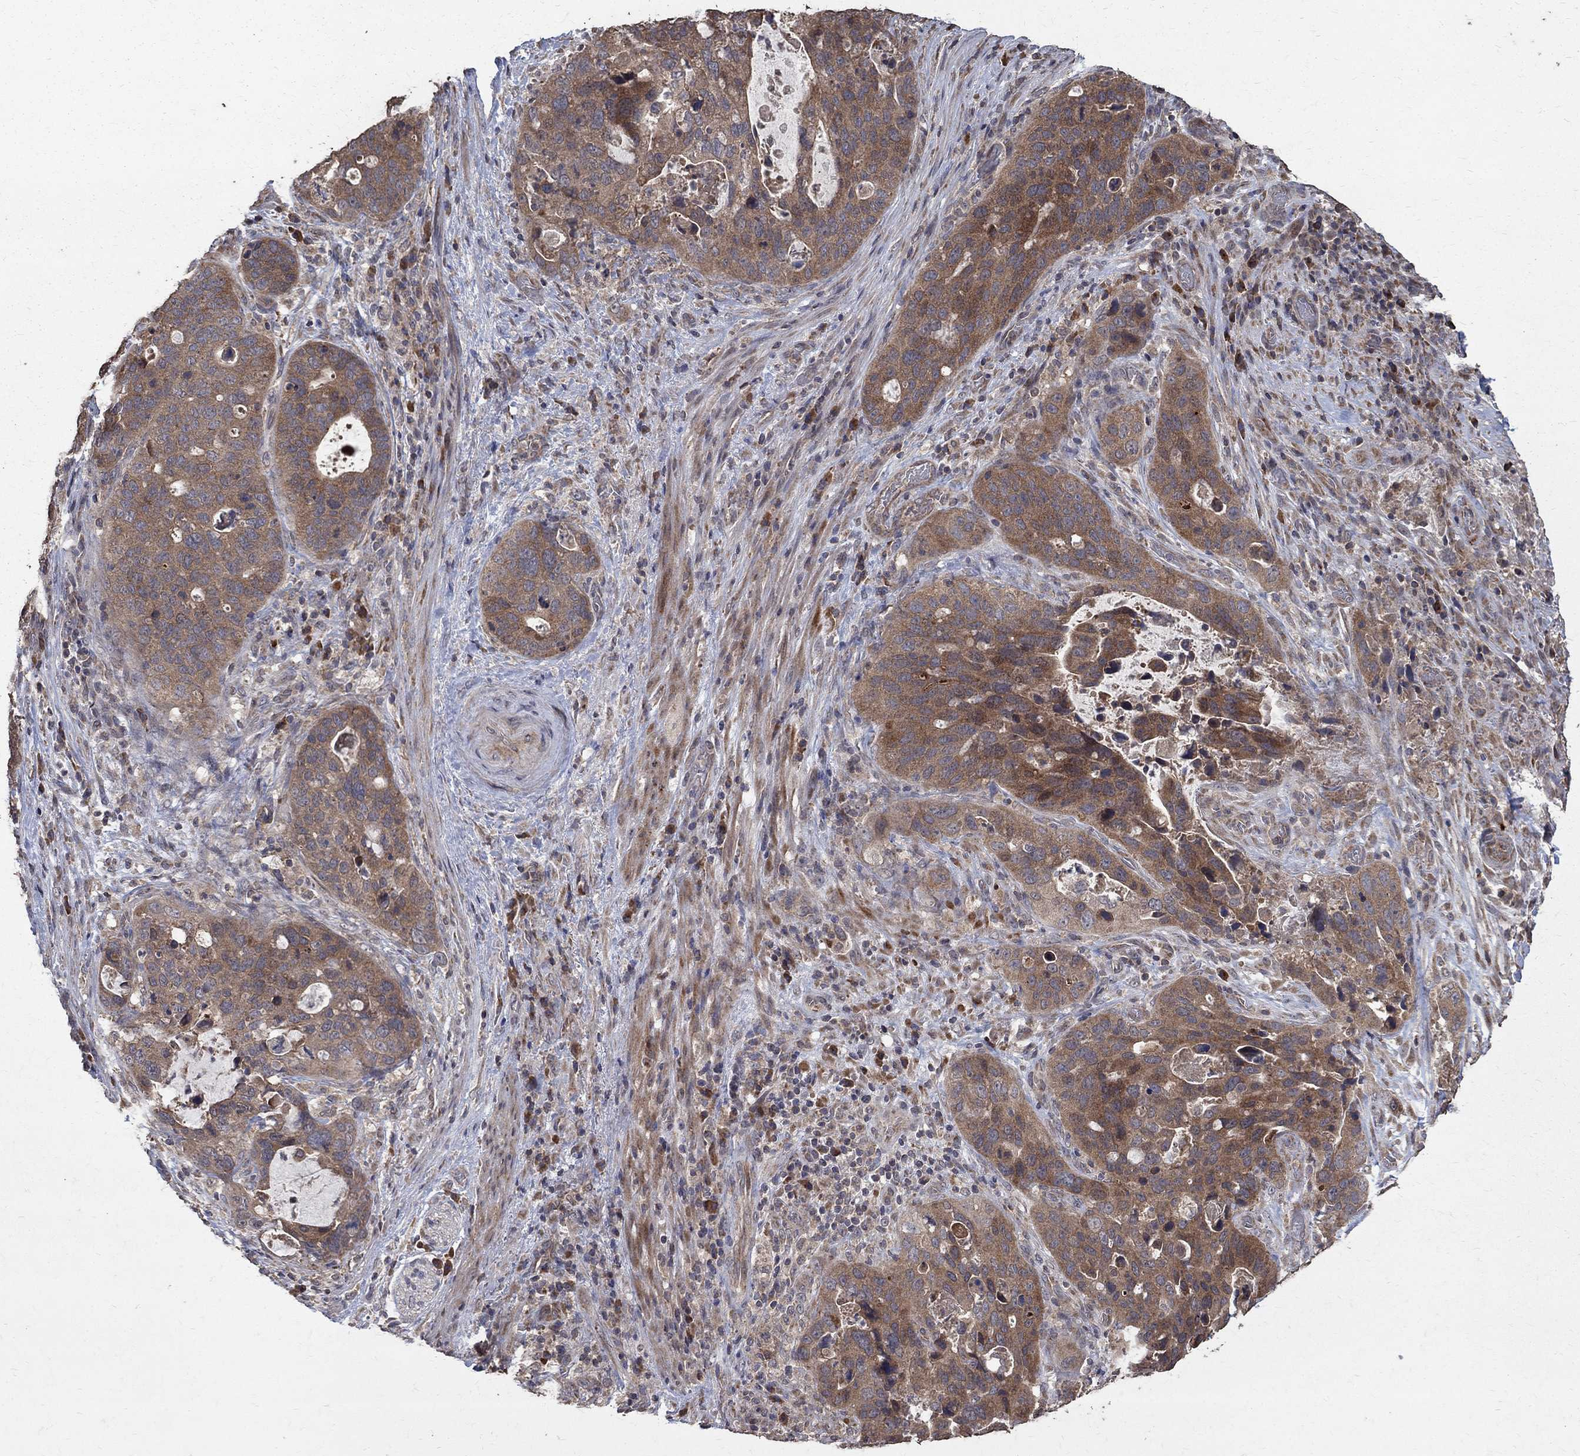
{"staining": {"intensity": "moderate", "quantity": "25%-75%", "location": "cytoplasmic/membranous"}, "tissue": "stomach cancer", "cell_type": "Tumor cells", "image_type": "cancer", "snomed": [{"axis": "morphology", "description": "Adenocarcinoma, NOS"}, {"axis": "topography", "description": "Stomach"}], "caption": "Protein analysis of stomach cancer (adenocarcinoma) tissue exhibits moderate cytoplasmic/membranous staining in about 25%-75% of tumor cells.", "gene": "C17orf75", "patient": {"sex": "male", "age": 54}}